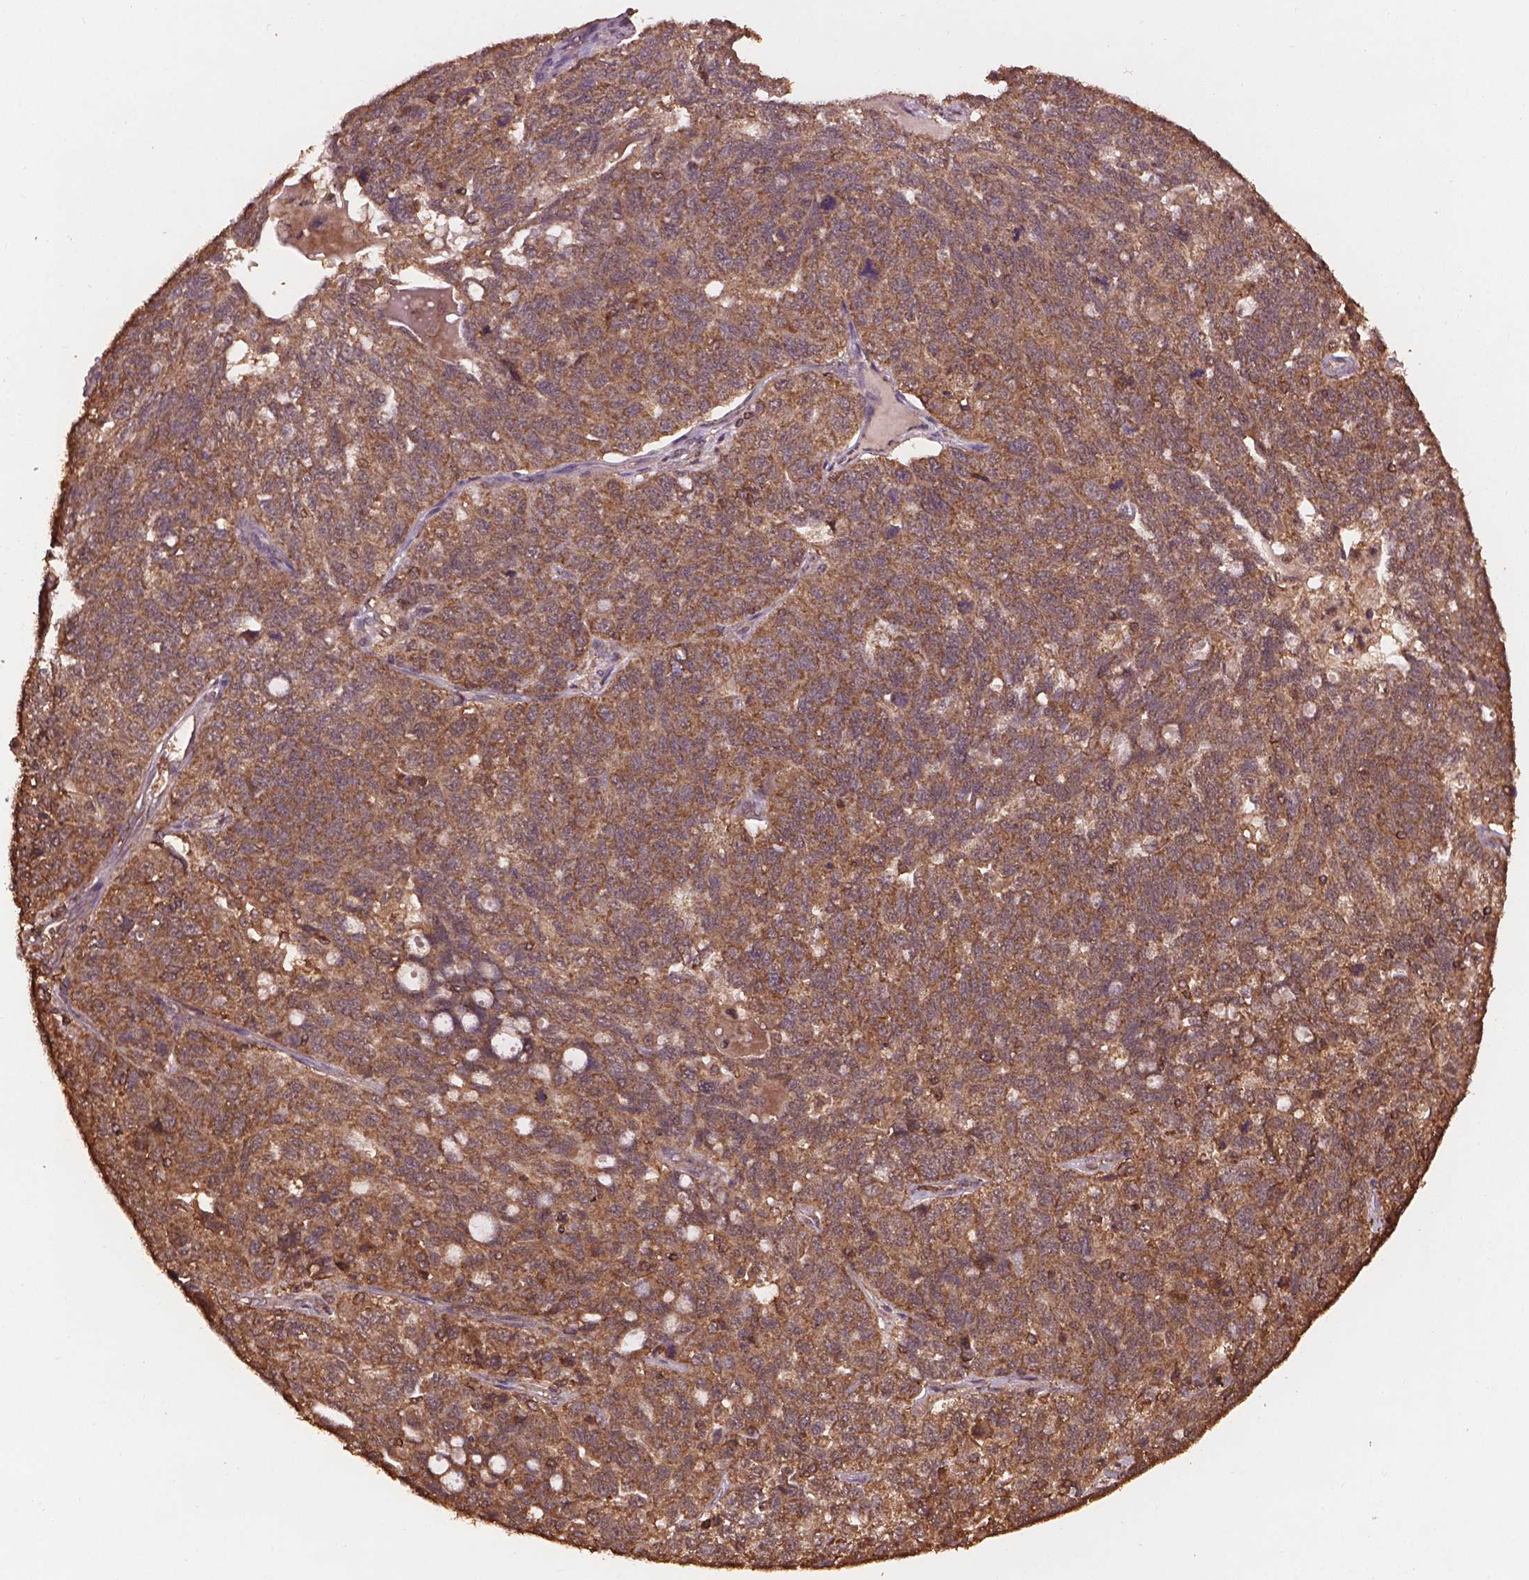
{"staining": {"intensity": "moderate", "quantity": ">75%", "location": "cytoplasmic/membranous"}, "tissue": "ovarian cancer", "cell_type": "Tumor cells", "image_type": "cancer", "snomed": [{"axis": "morphology", "description": "Cystadenocarcinoma, serous, NOS"}, {"axis": "topography", "description": "Ovary"}], "caption": "This is an image of immunohistochemistry (IHC) staining of ovarian cancer (serous cystadenocarcinoma), which shows moderate staining in the cytoplasmic/membranous of tumor cells.", "gene": "BABAM1", "patient": {"sex": "female", "age": 71}}